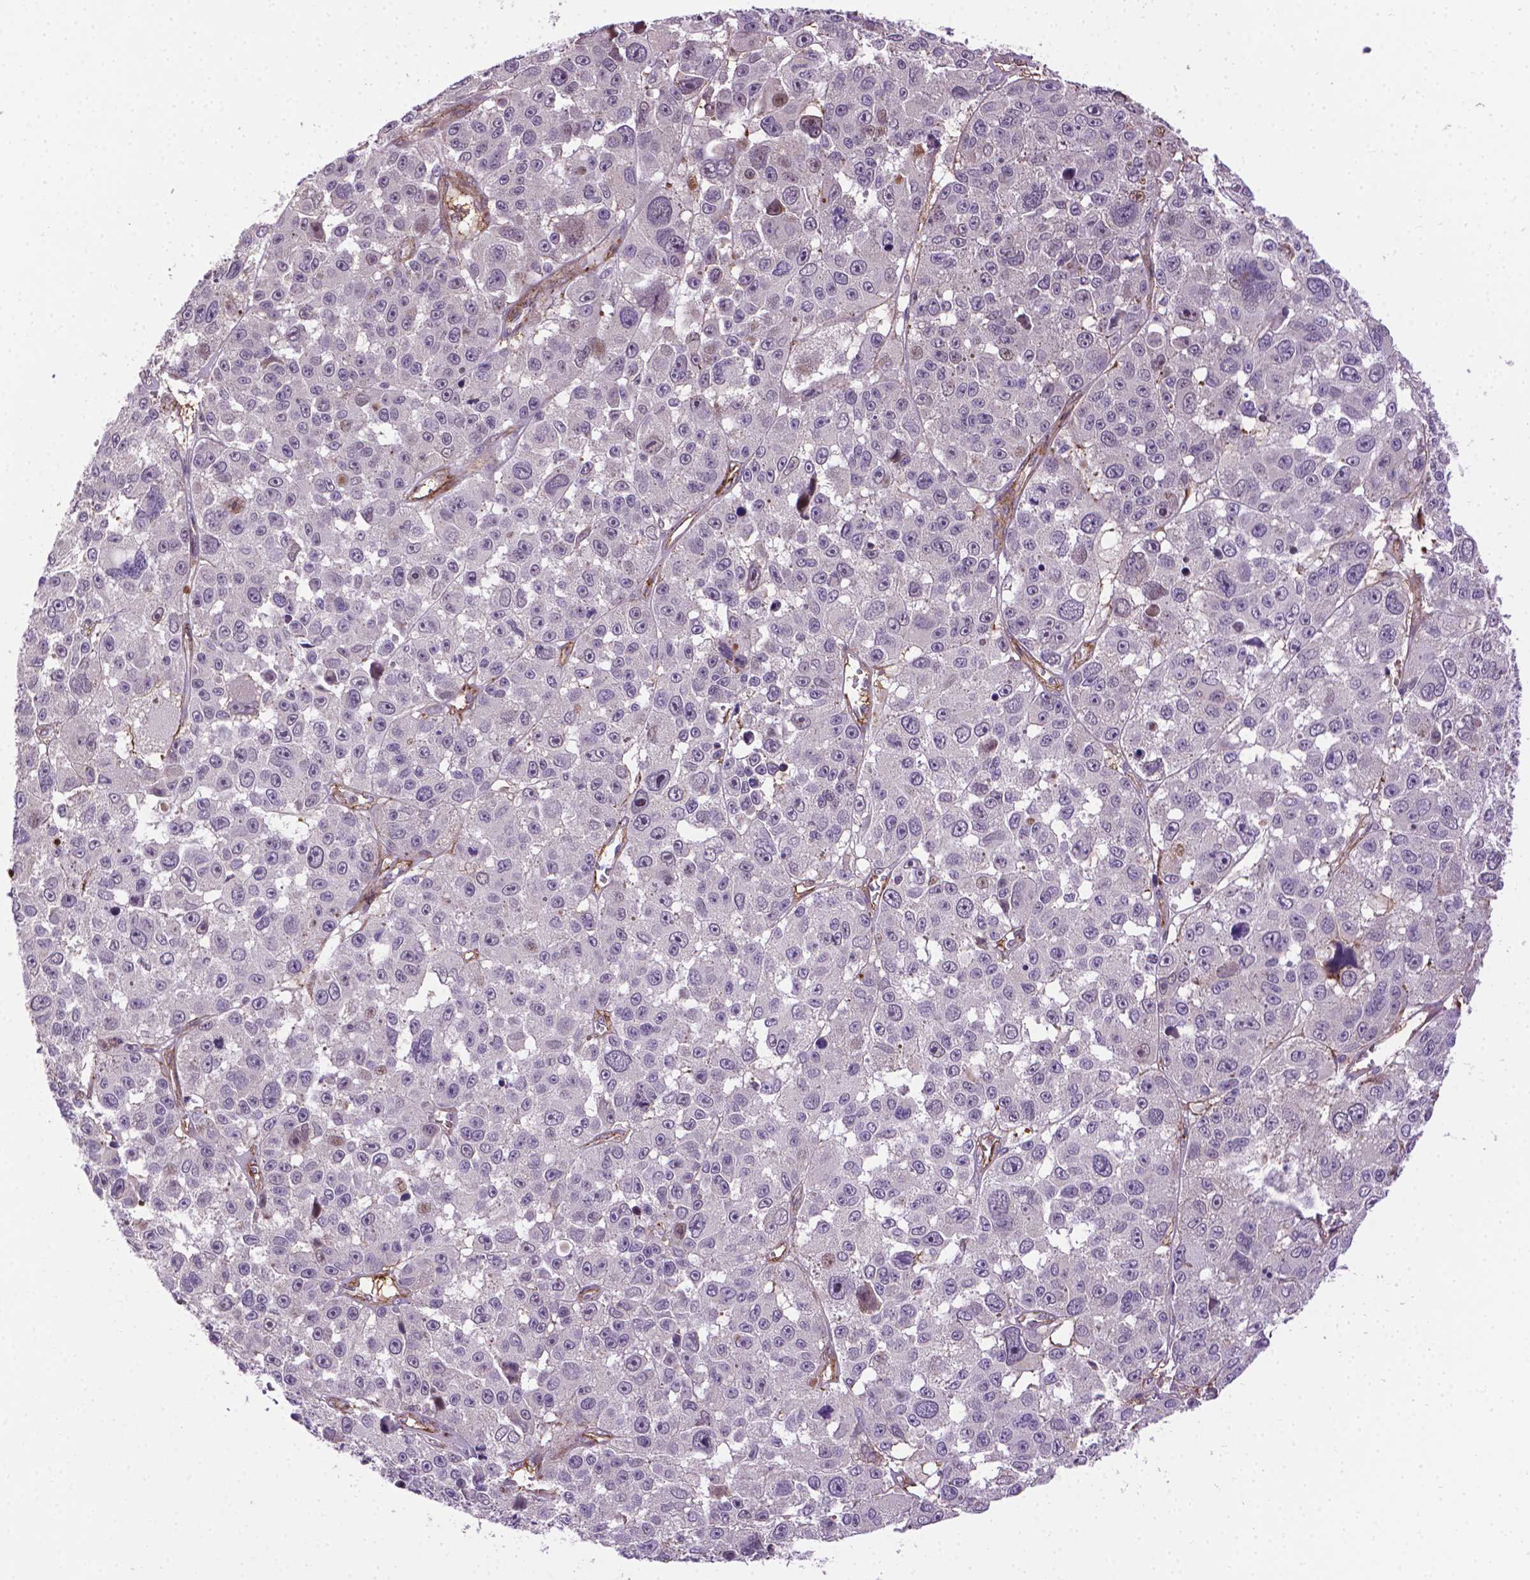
{"staining": {"intensity": "negative", "quantity": "none", "location": "none"}, "tissue": "melanoma", "cell_type": "Tumor cells", "image_type": "cancer", "snomed": [{"axis": "morphology", "description": "Malignant melanoma, NOS"}, {"axis": "topography", "description": "Skin"}], "caption": "DAB (3,3'-diaminobenzidine) immunohistochemical staining of melanoma displays no significant expression in tumor cells. (DAB (3,3'-diaminobenzidine) immunohistochemistry with hematoxylin counter stain).", "gene": "ACAD10", "patient": {"sex": "female", "age": 66}}